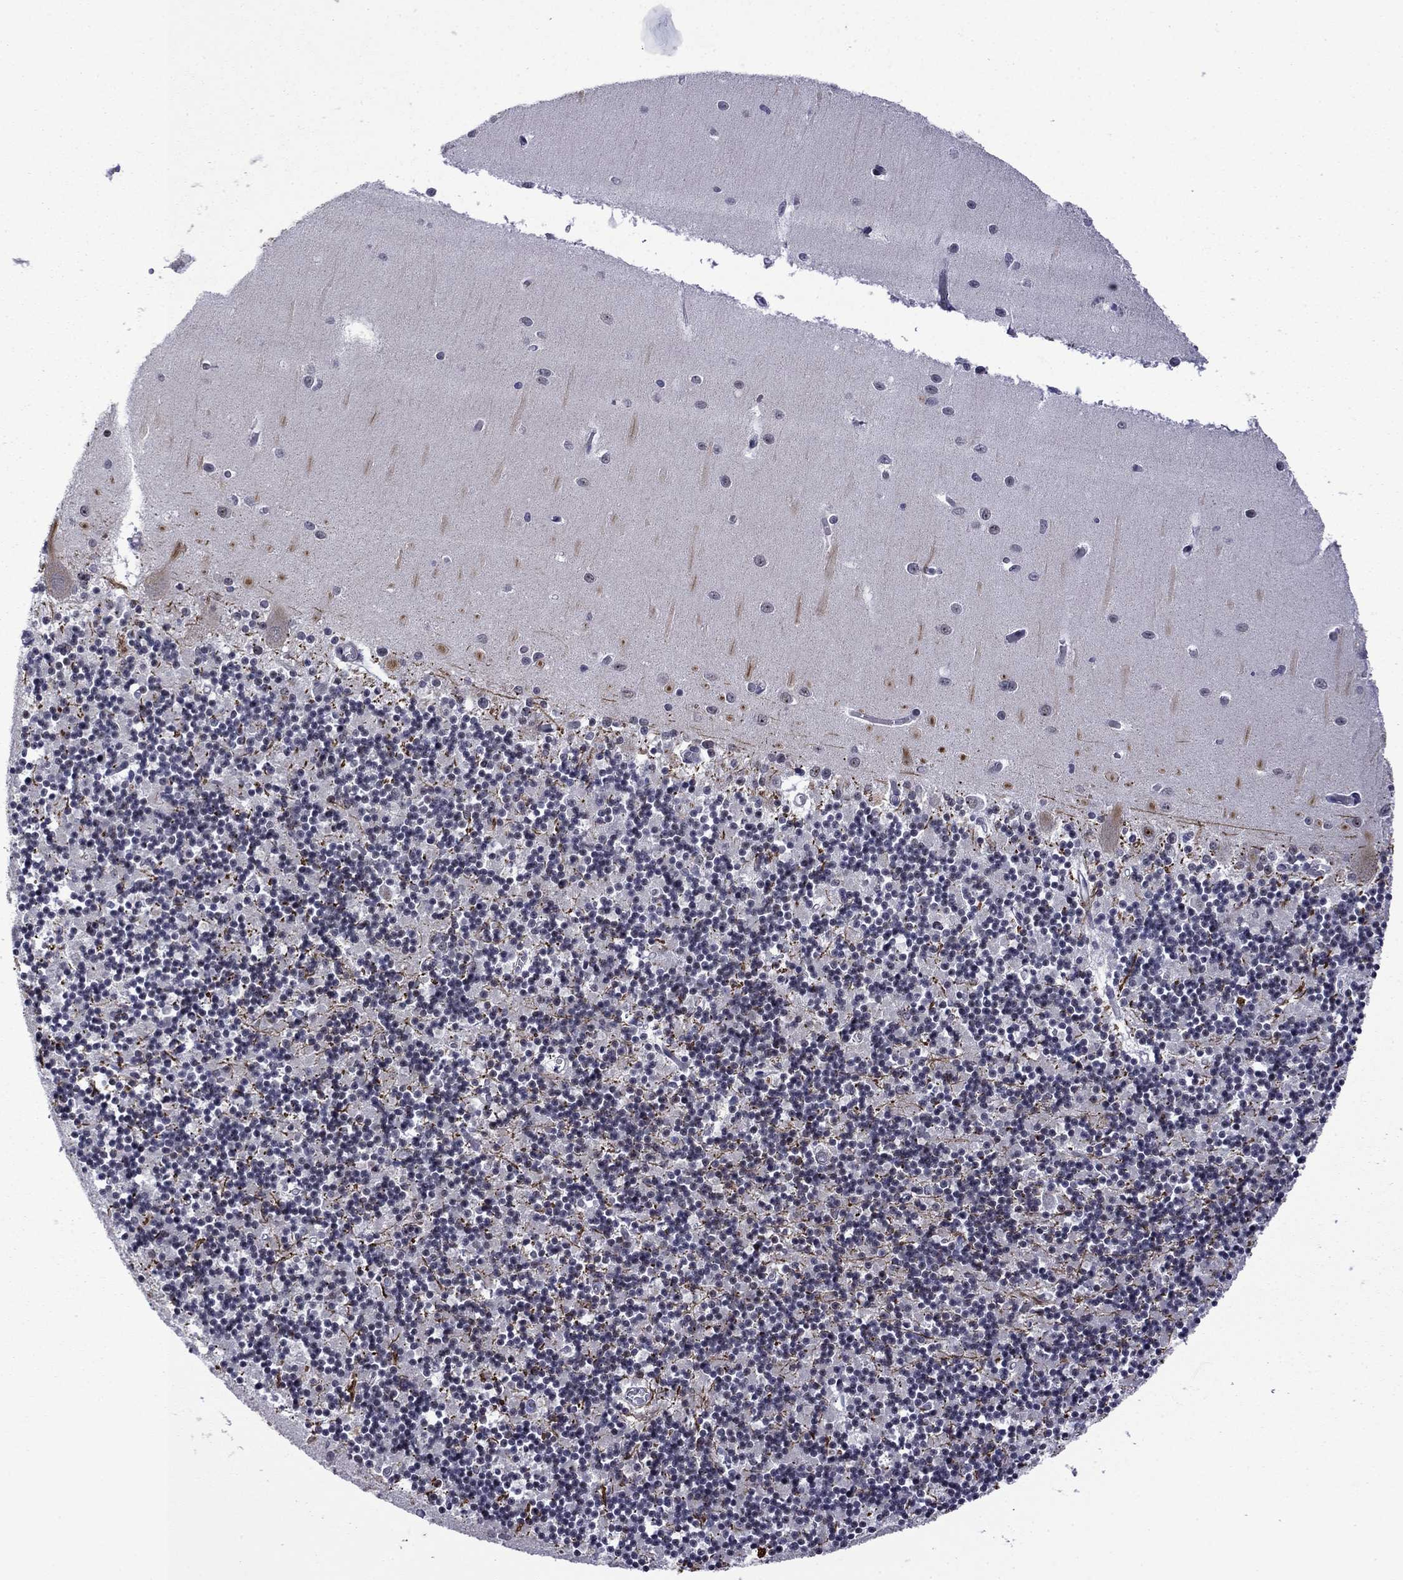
{"staining": {"intensity": "negative", "quantity": "none", "location": "none"}, "tissue": "cerebellum", "cell_type": "Cells in granular layer", "image_type": "normal", "snomed": [{"axis": "morphology", "description": "Normal tissue, NOS"}, {"axis": "topography", "description": "Cerebellum"}], "caption": "Cerebellum stained for a protein using IHC reveals no positivity cells in granular layer.", "gene": "SURF2", "patient": {"sex": "female", "age": 64}}